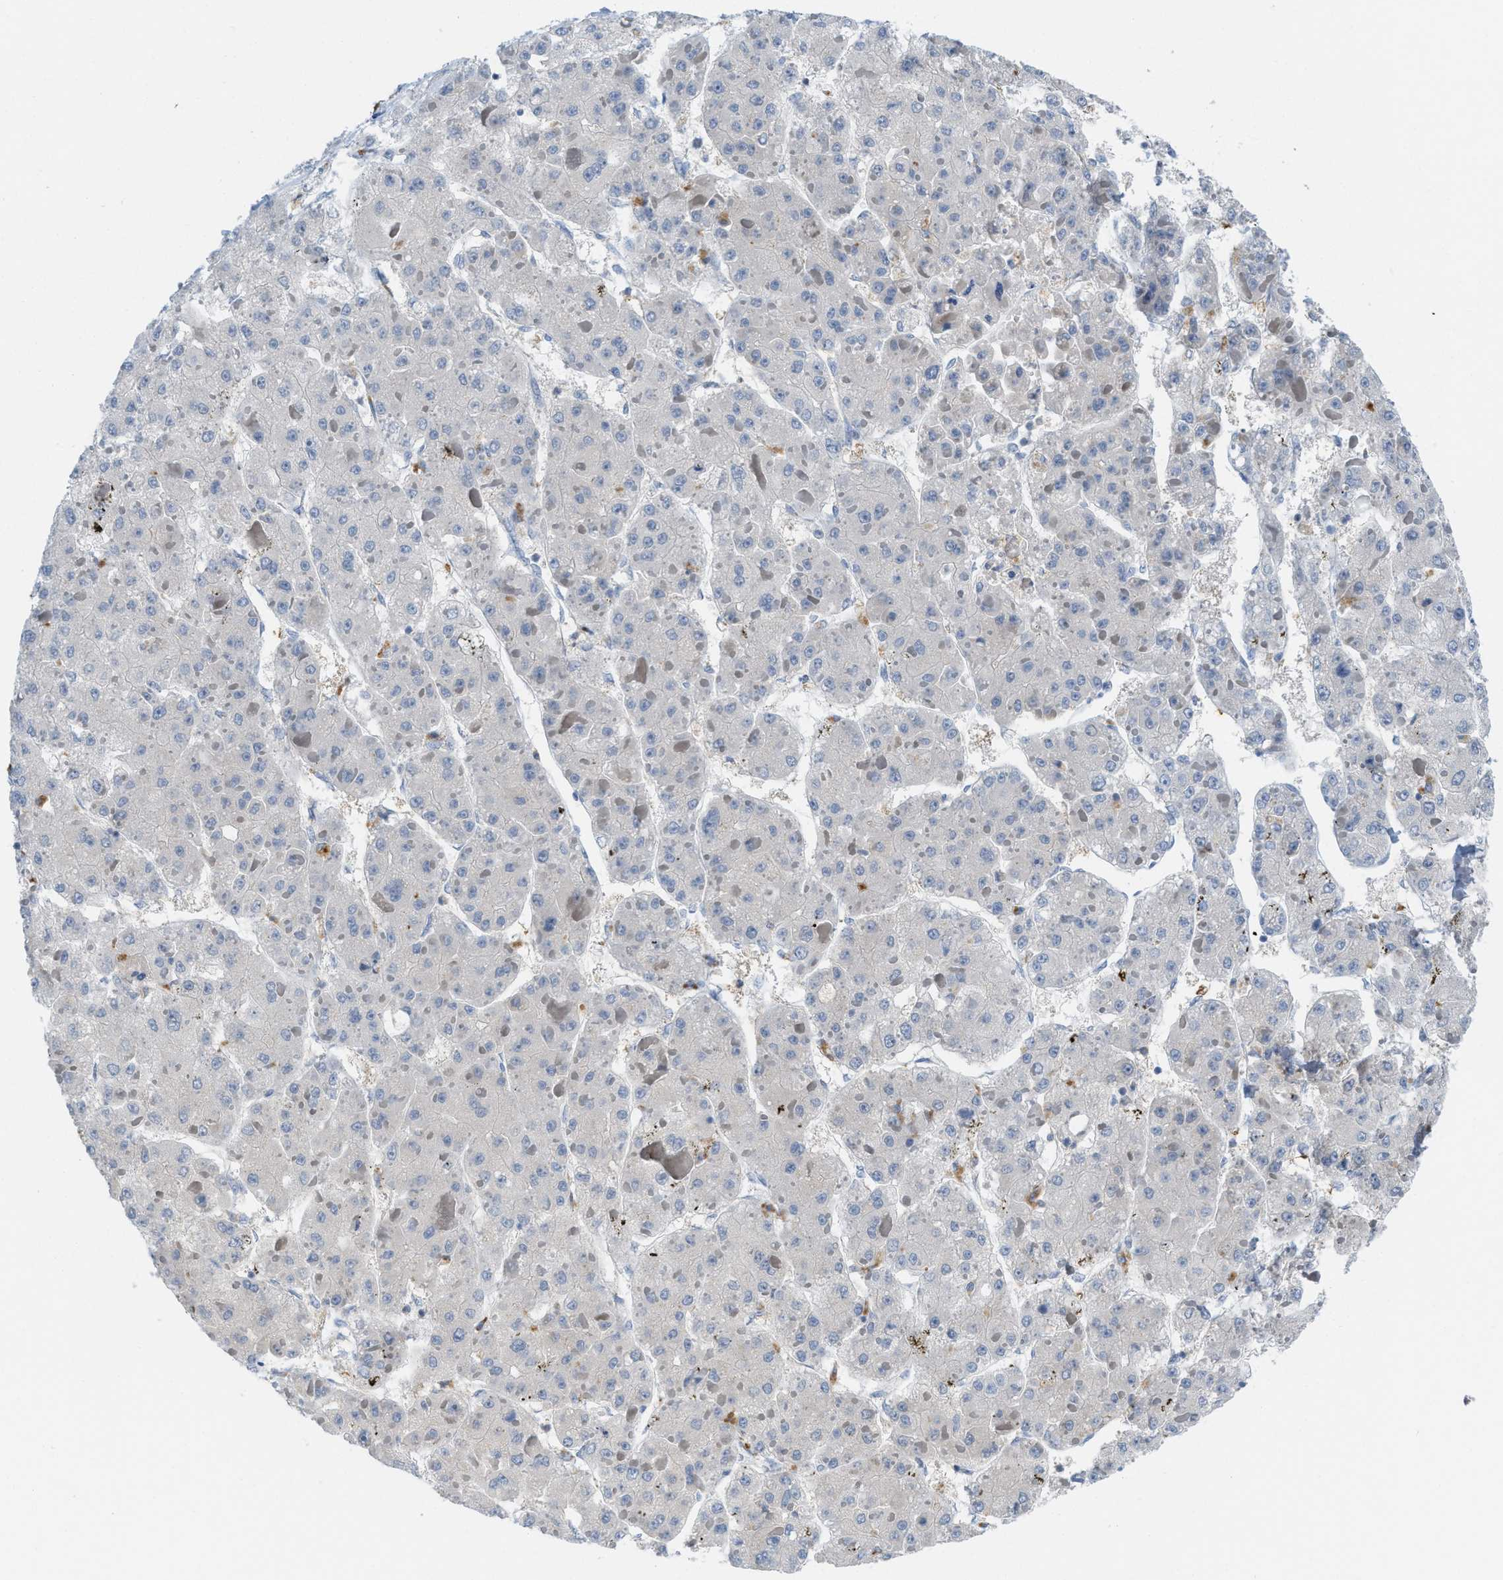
{"staining": {"intensity": "negative", "quantity": "none", "location": "none"}, "tissue": "liver cancer", "cell_type": "Tumor cells", "image_type": "cancer", "snomed": [{"axis": "morphology", "description": "Carcinoma, Hepatocellular, NOS"}, {"axis": "topography", "description": "Liver"}], "caption": "Tumor cells are negative for protein expression in human hepatocellular carcinoma (liver). (DAB IHC, high magnification).", "gene": "CSTB", "patient": {"sex": "female", "age": 73}}